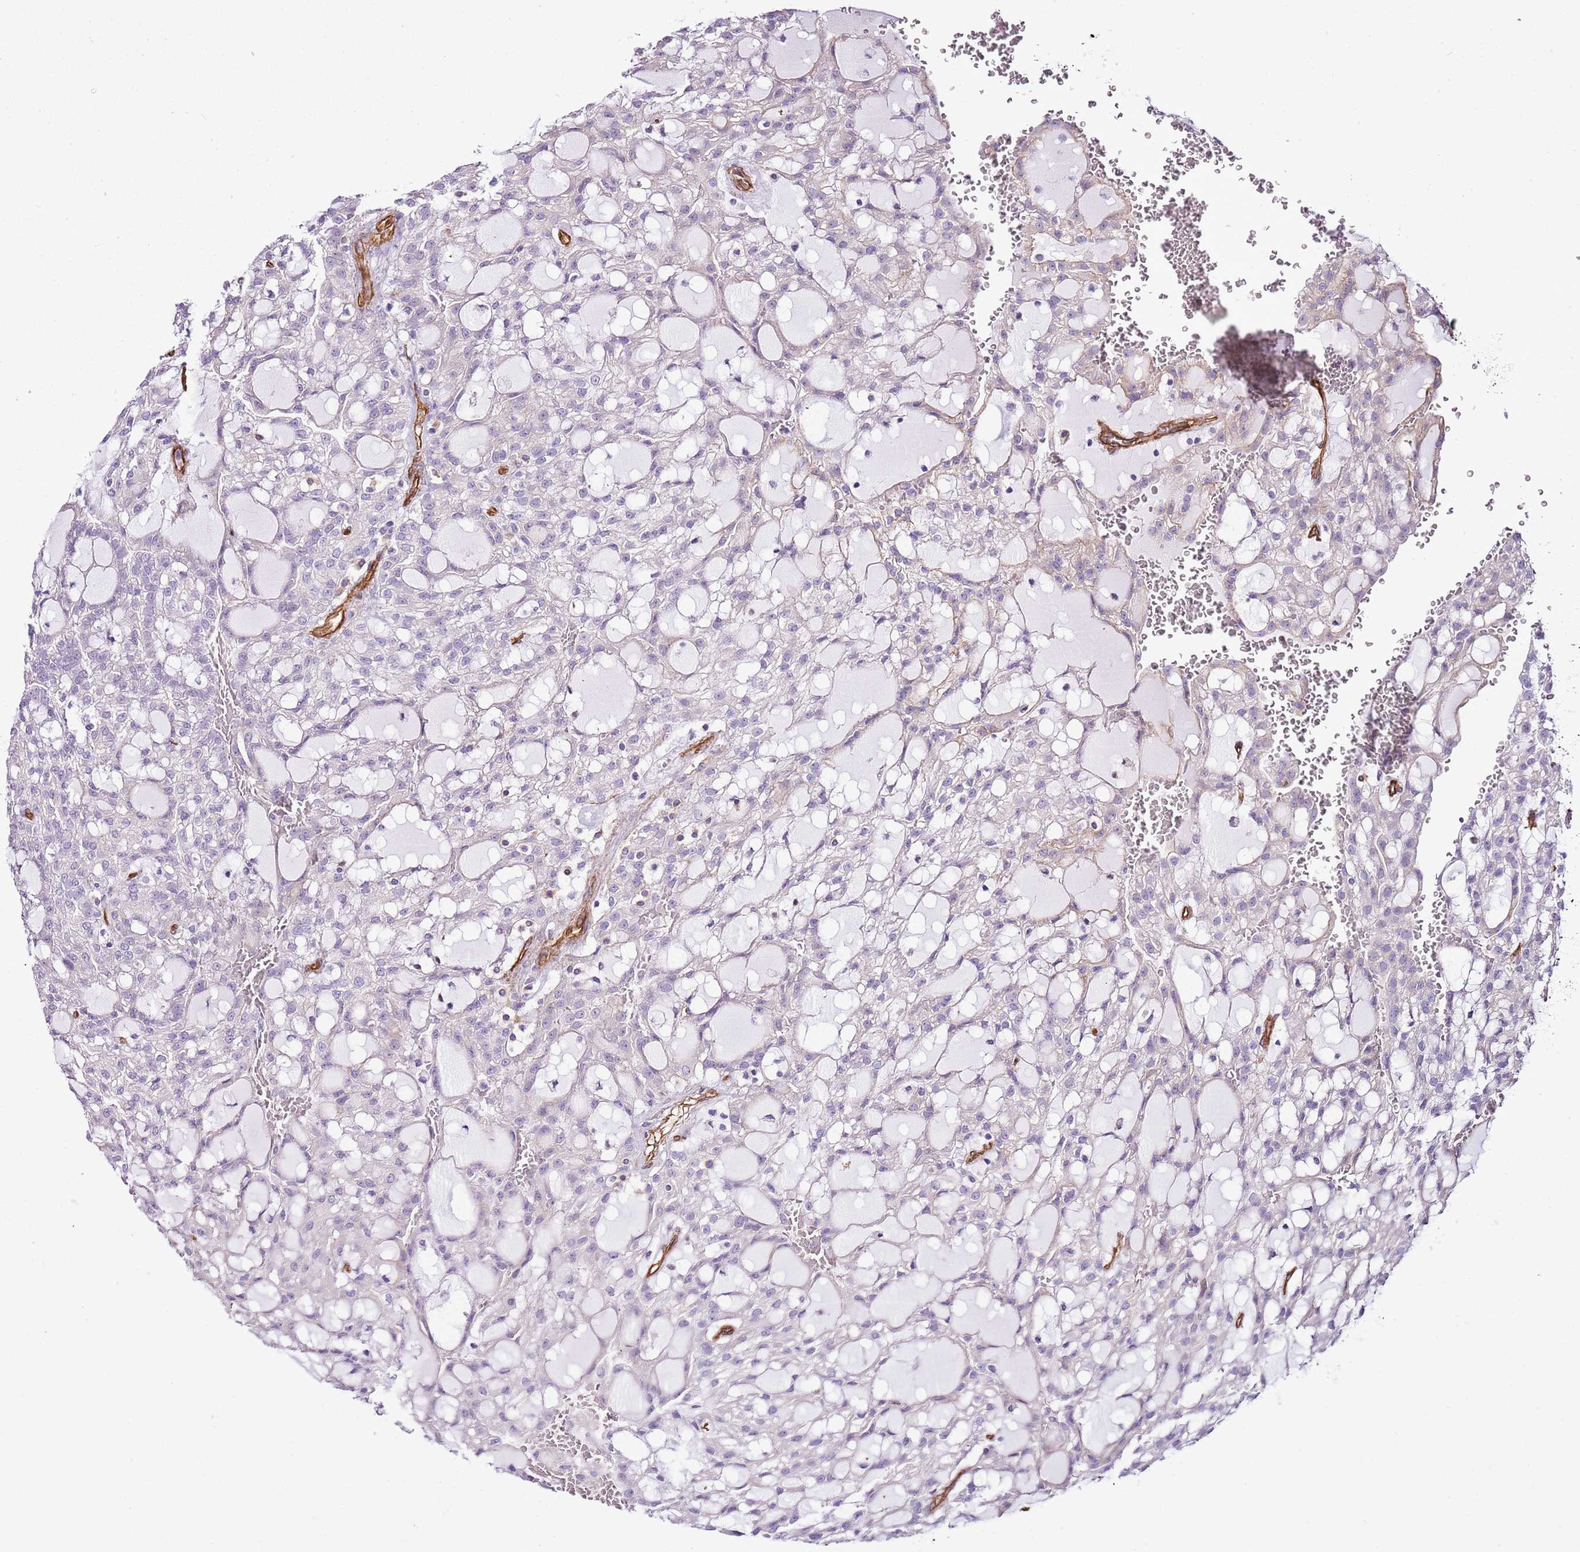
{"staining": {"intensity": "negative", "quantity": "none", "location": "none"}, "tissue": "renal cancer", "cell_type": "Tumor cells", "image_type": "cancer", "snomed": [{"axis": "morphology", "description": "Adenocarcinoma, NOS"}, {"axis": "topography", "description": "Kidney"}], "caption": "IHC image of neoplastic tissue: human renal cancer (adenocarcinoma) stained with DAB exhibits no significant protein expression in tumor cells.", "gene": "CTDSPL", "patient": {"sex": "male", "age": 63}}